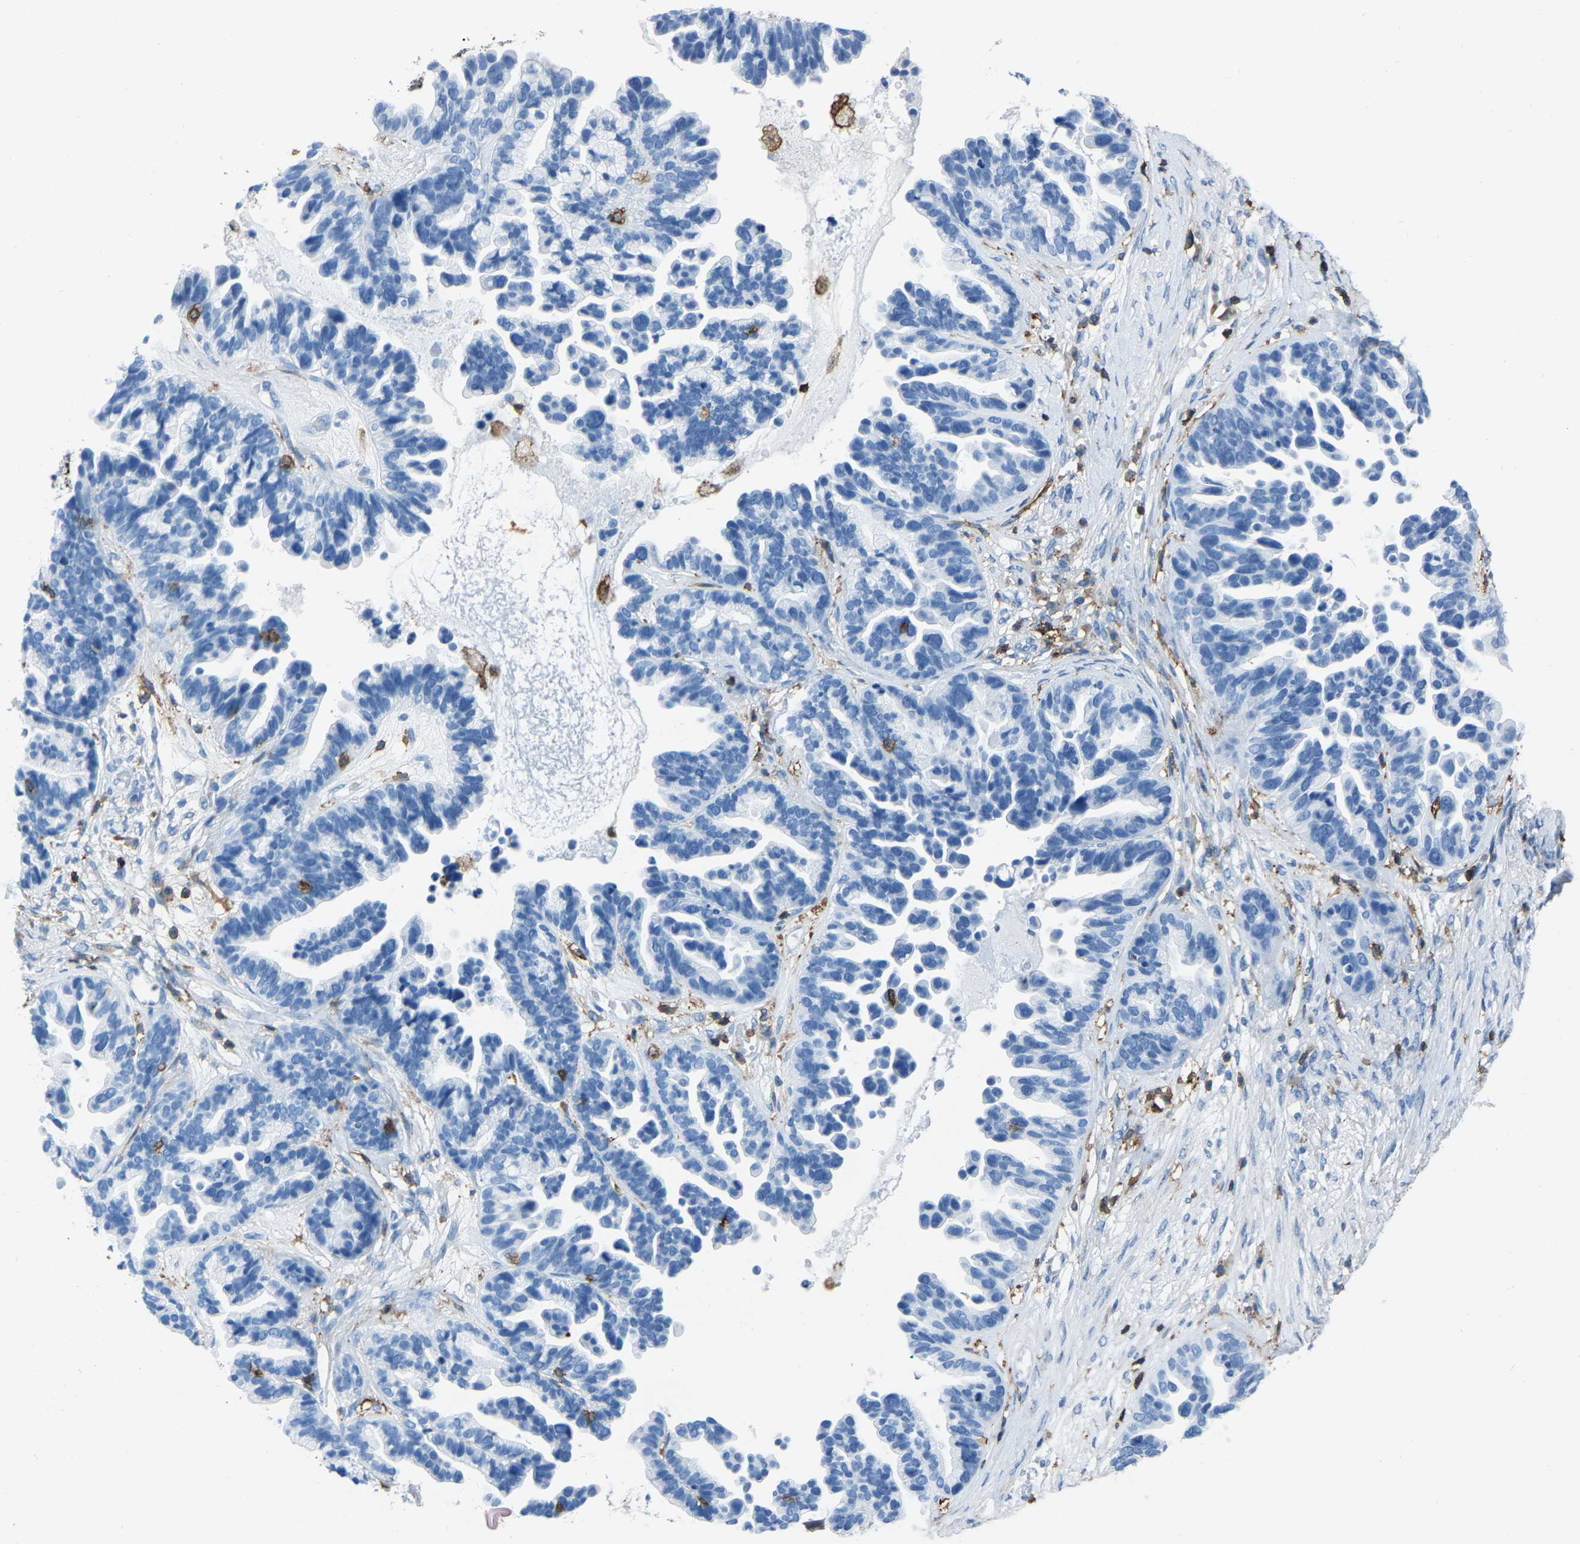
{"staining": {"intensity": "negative", "quantity": "none", "location": "none"}, "tissue": "ovarian cancer", "cell_type": "Tumor cells", "image_type": "cancer", "snomed": [{"axis": "morphology", "description": "Cystadenocarcinoma, serous, NOS"}, {"axis": "topography", "description": "Ovary"}], "caption": "The image reveals no staining of tumor cells in ovarian cancer (serous cystadenocarcinoma). The staining was performed using DAB (3,3'-diaminobenzidine) to visualize the protein expression in brown, while the nuclei were stained in blue with hematoxylin (Magnification: 20x).", "gene": "LSP1", "patient": {"sex": "female", "age": 56}}